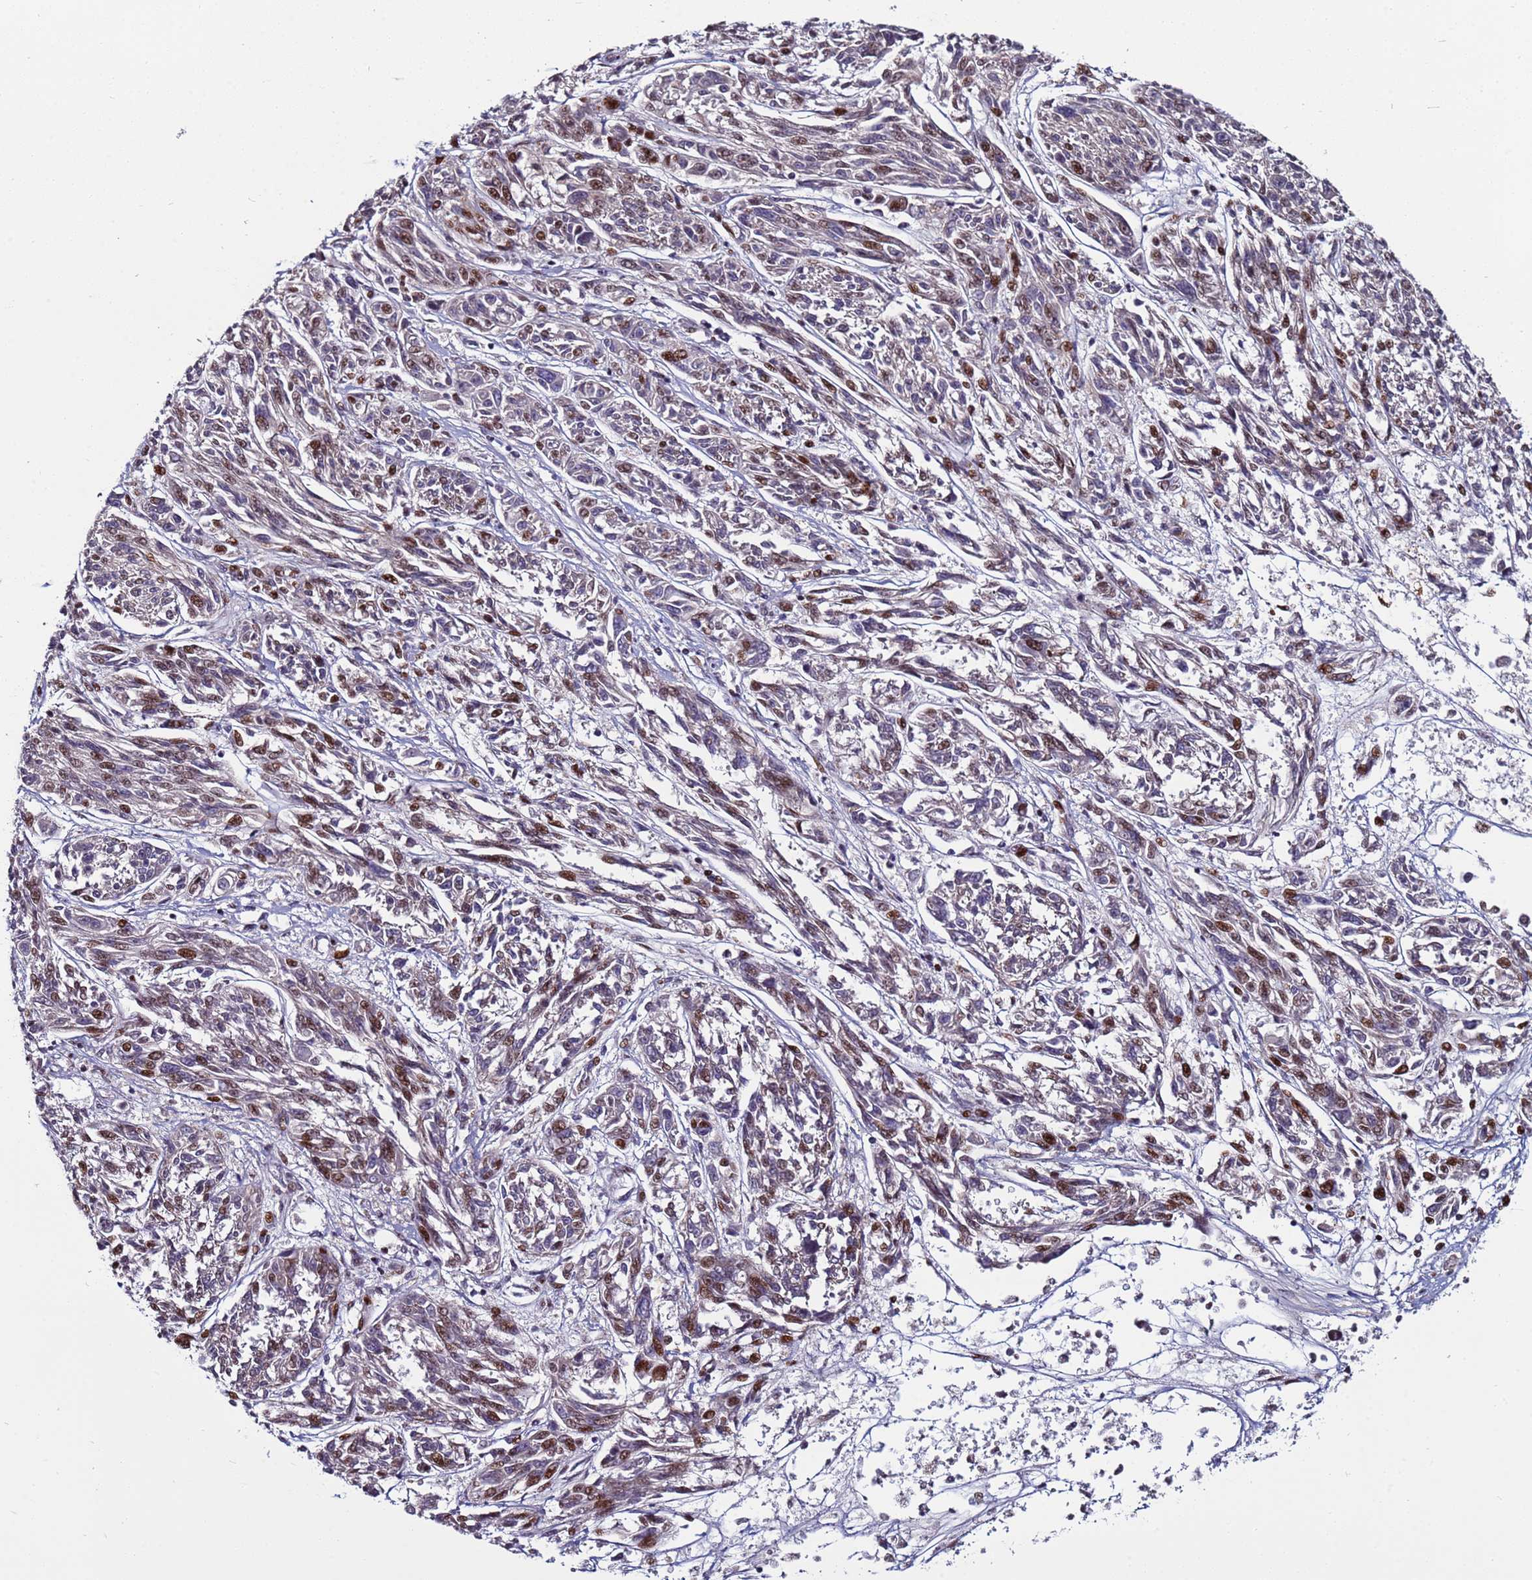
{"staining": {"intensity": "strong", "quantity": "<25%", "location": "nuclear"}, "tissue": "melanoma", "cell_type": "Tumor cells", "image_type": "cancer", "snomed": [{"axis": "morphology", "description": "Malignant melanoma, NOS"}, {"axis": "topography", "description": "Skin"}], "caption": "Immunohistochemistry (IHC) of malignant melanoma shows medium levels of strong nuclear staining in approximately <25% of tumor cells.", "gene": "WBP11", "patient": {"sex": "male", "age": 53}}